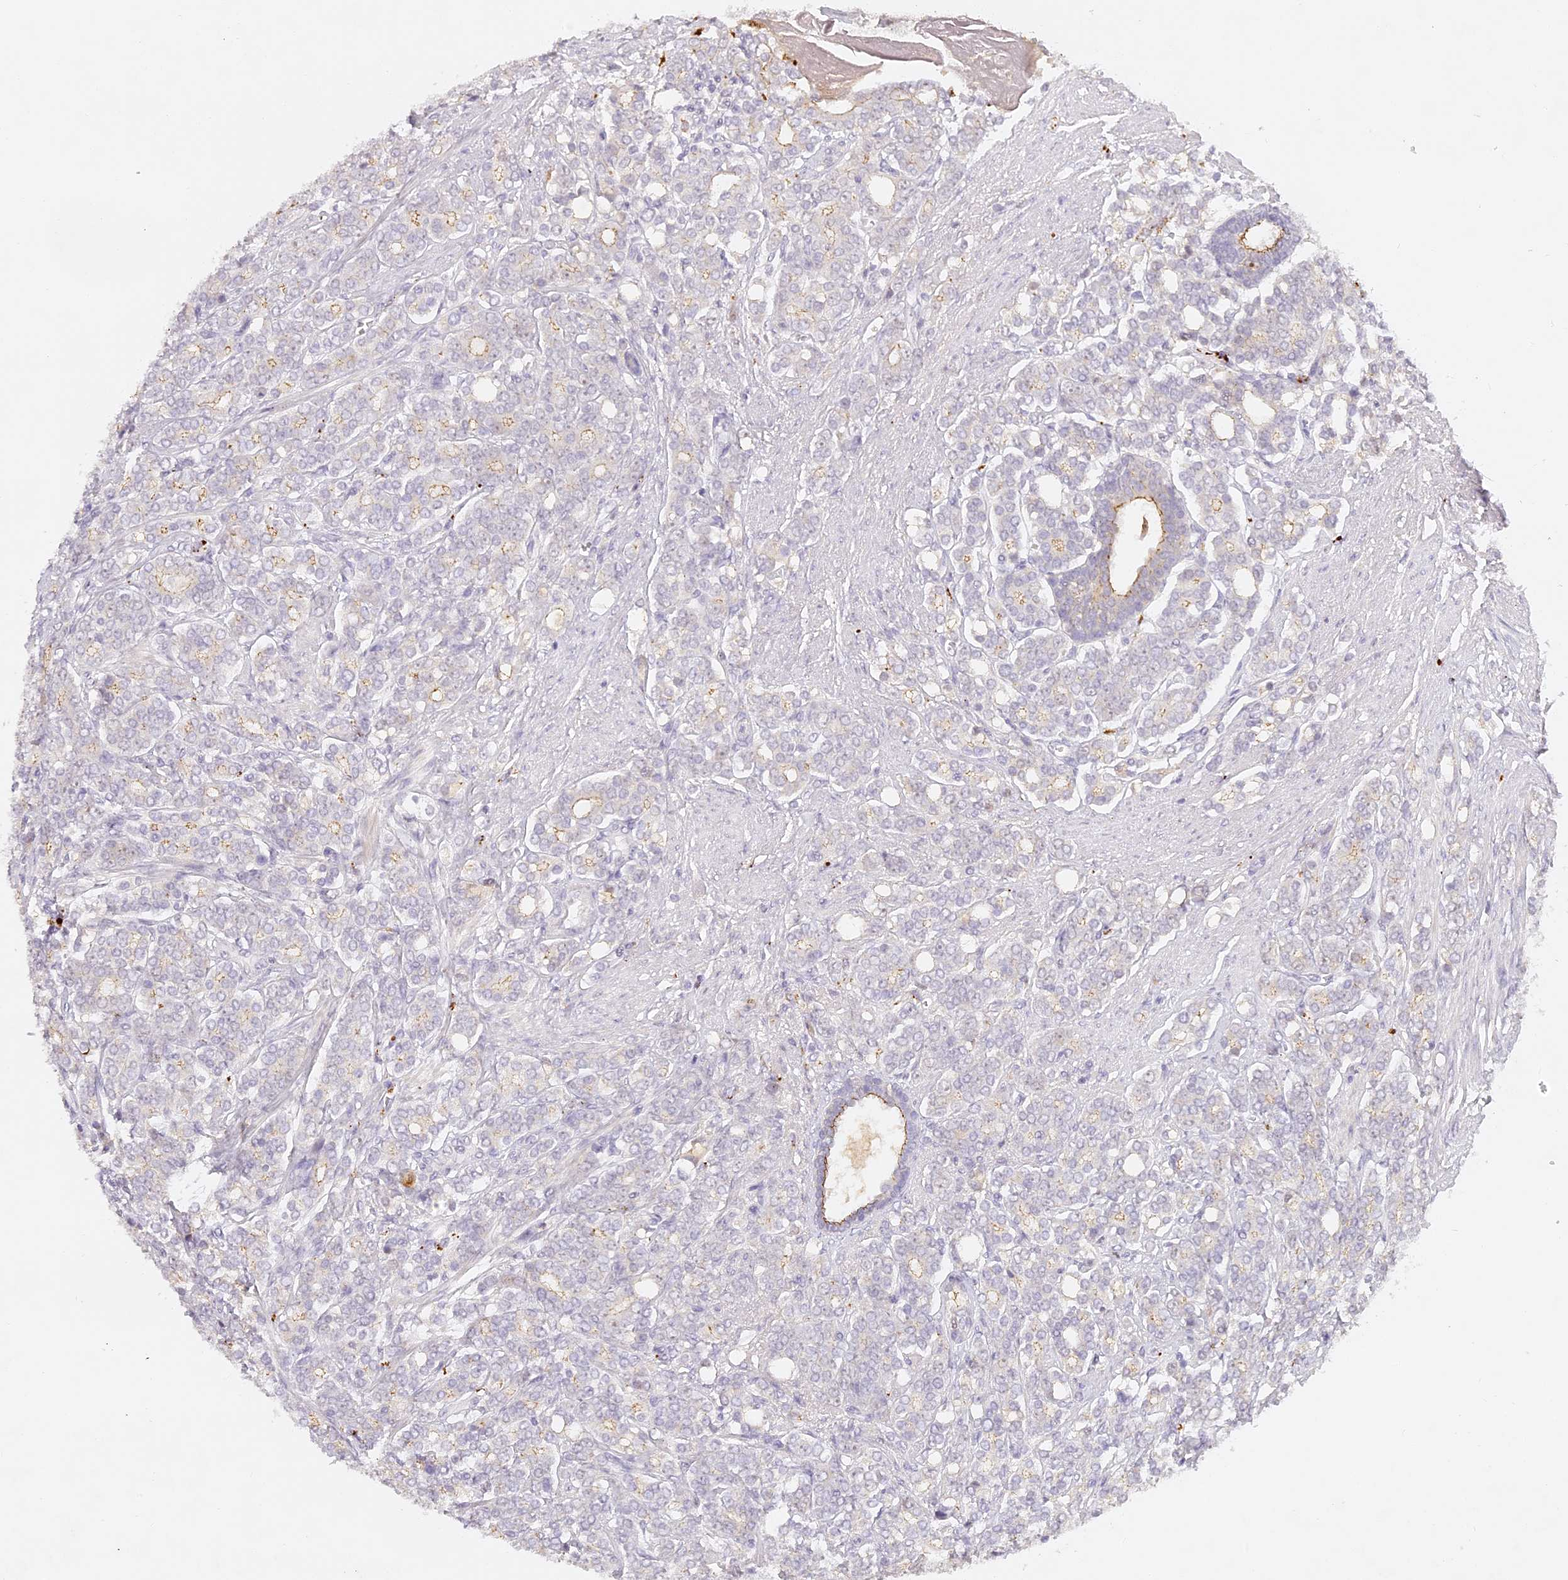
{"staining": {"intensity": "weak", "quantity": "<25%", "location": "cytoplasmic/membranous"}, "tissue": "prostate cancer", "cell_type": "Tumor cells", "image_type": "cancer", "snomed": [{"axis": "morphology", "description": "Adenocarcinoma, High grade"}, {"axis": "topography", "description": "Prostate"}], "caption": "Immunohistochemistry (IHC) of human prostate adenocarcinoma (high-grade) displays no positivity in tumor cells.", "gene": "ELL3", "patient": {"sex": "male", "age": 62}}